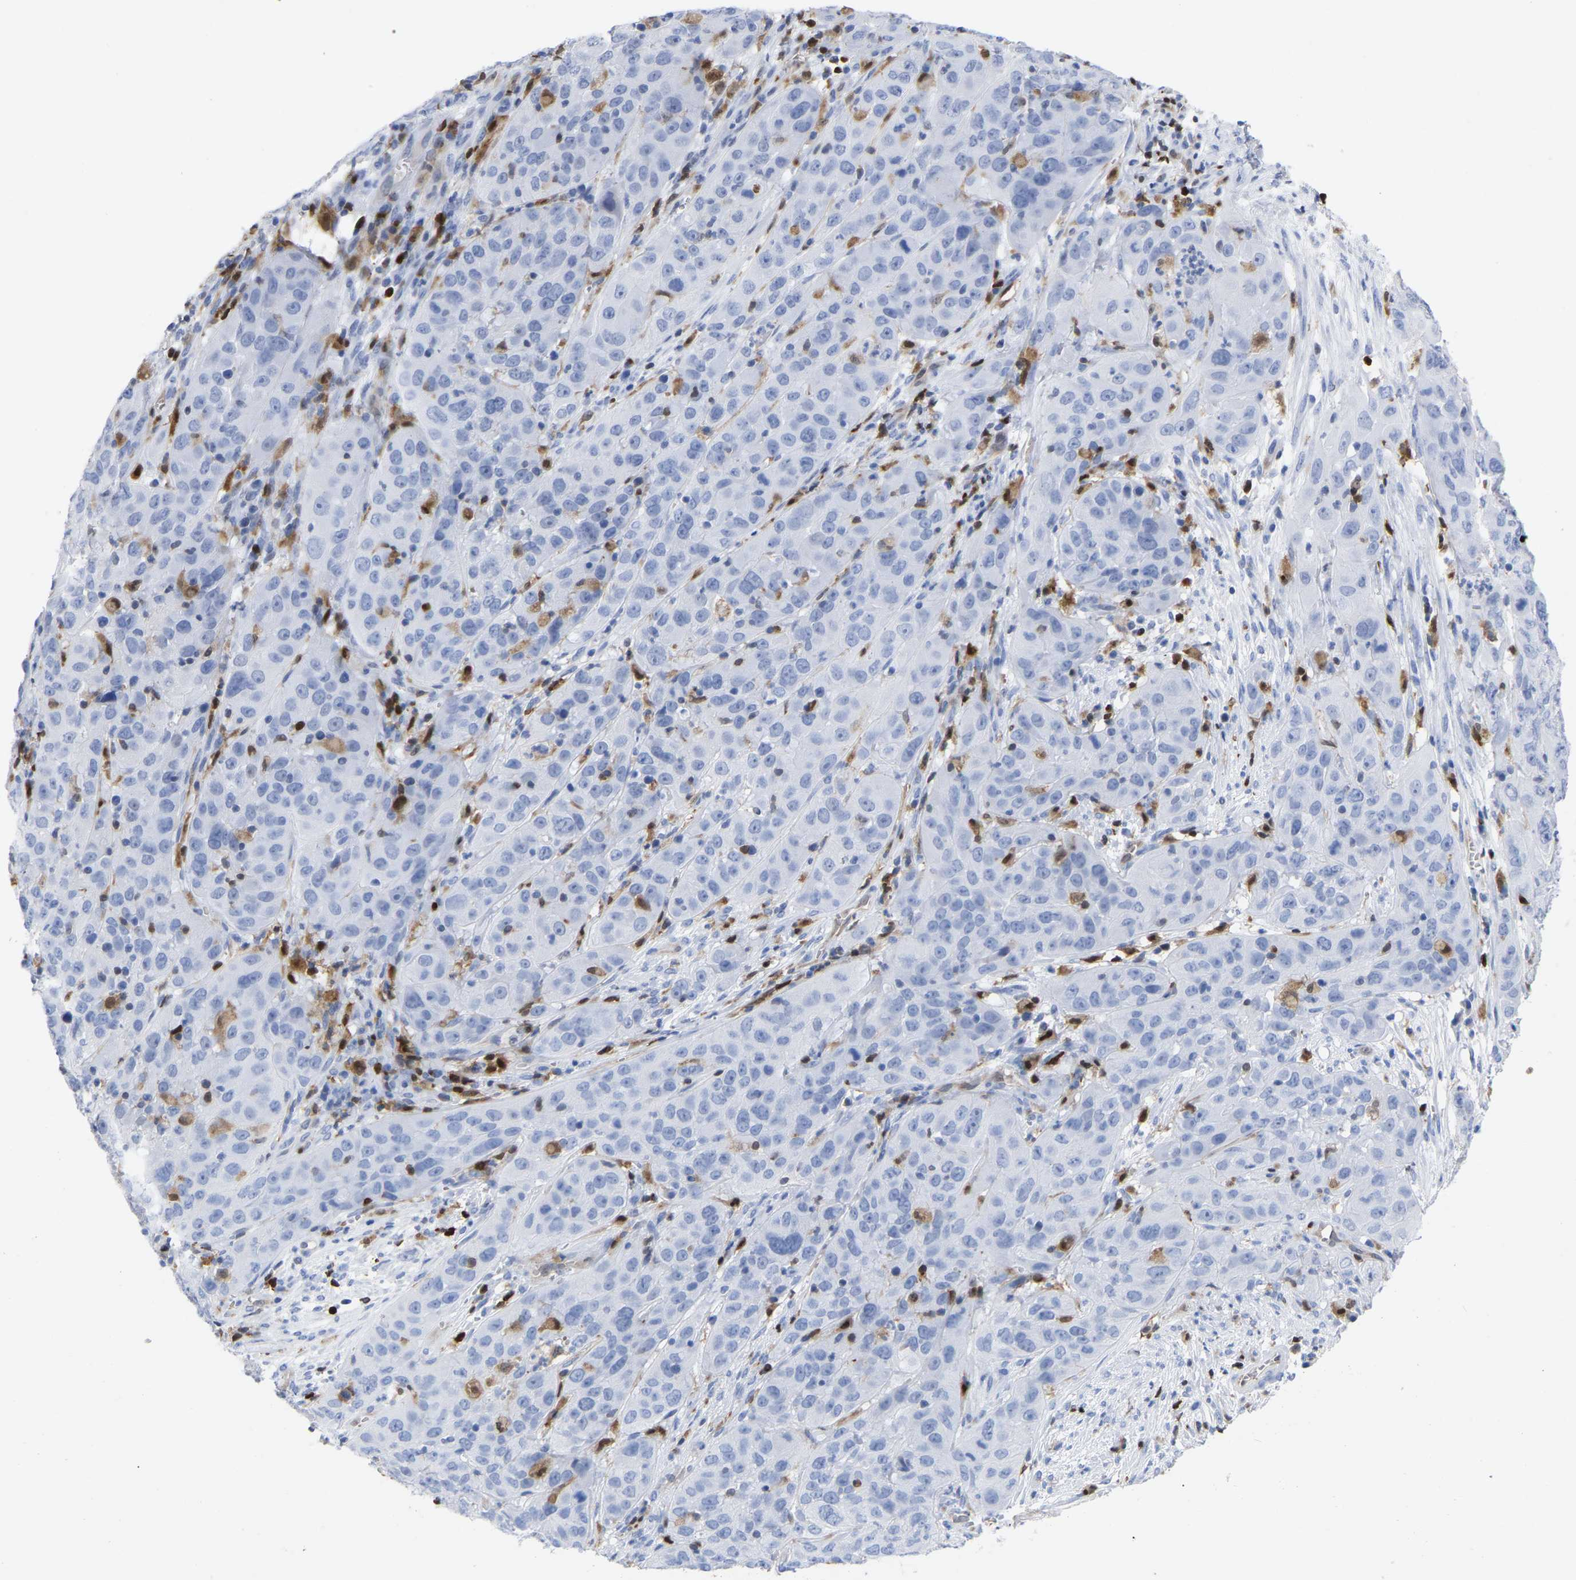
{"staining": {"intensity": "negative", "quantity": "none", "location": "none"}, "tissue": "cervical cancer", "cell_type": "Tumor cells", "image_type": "cancer", "snomed": [{"axis": "morphology", "description": "Squamous cell carcinoma, NOS"}, {"axis": "topography", "description": "Cervix"}], "caption": "The immunohistochemistry micrograph has no significant positivity in tumor cells of cervical squamous cell carcinoma tissue.", "gene": "GIMAP4", "patient": {"sex": "female", "age": 32}}